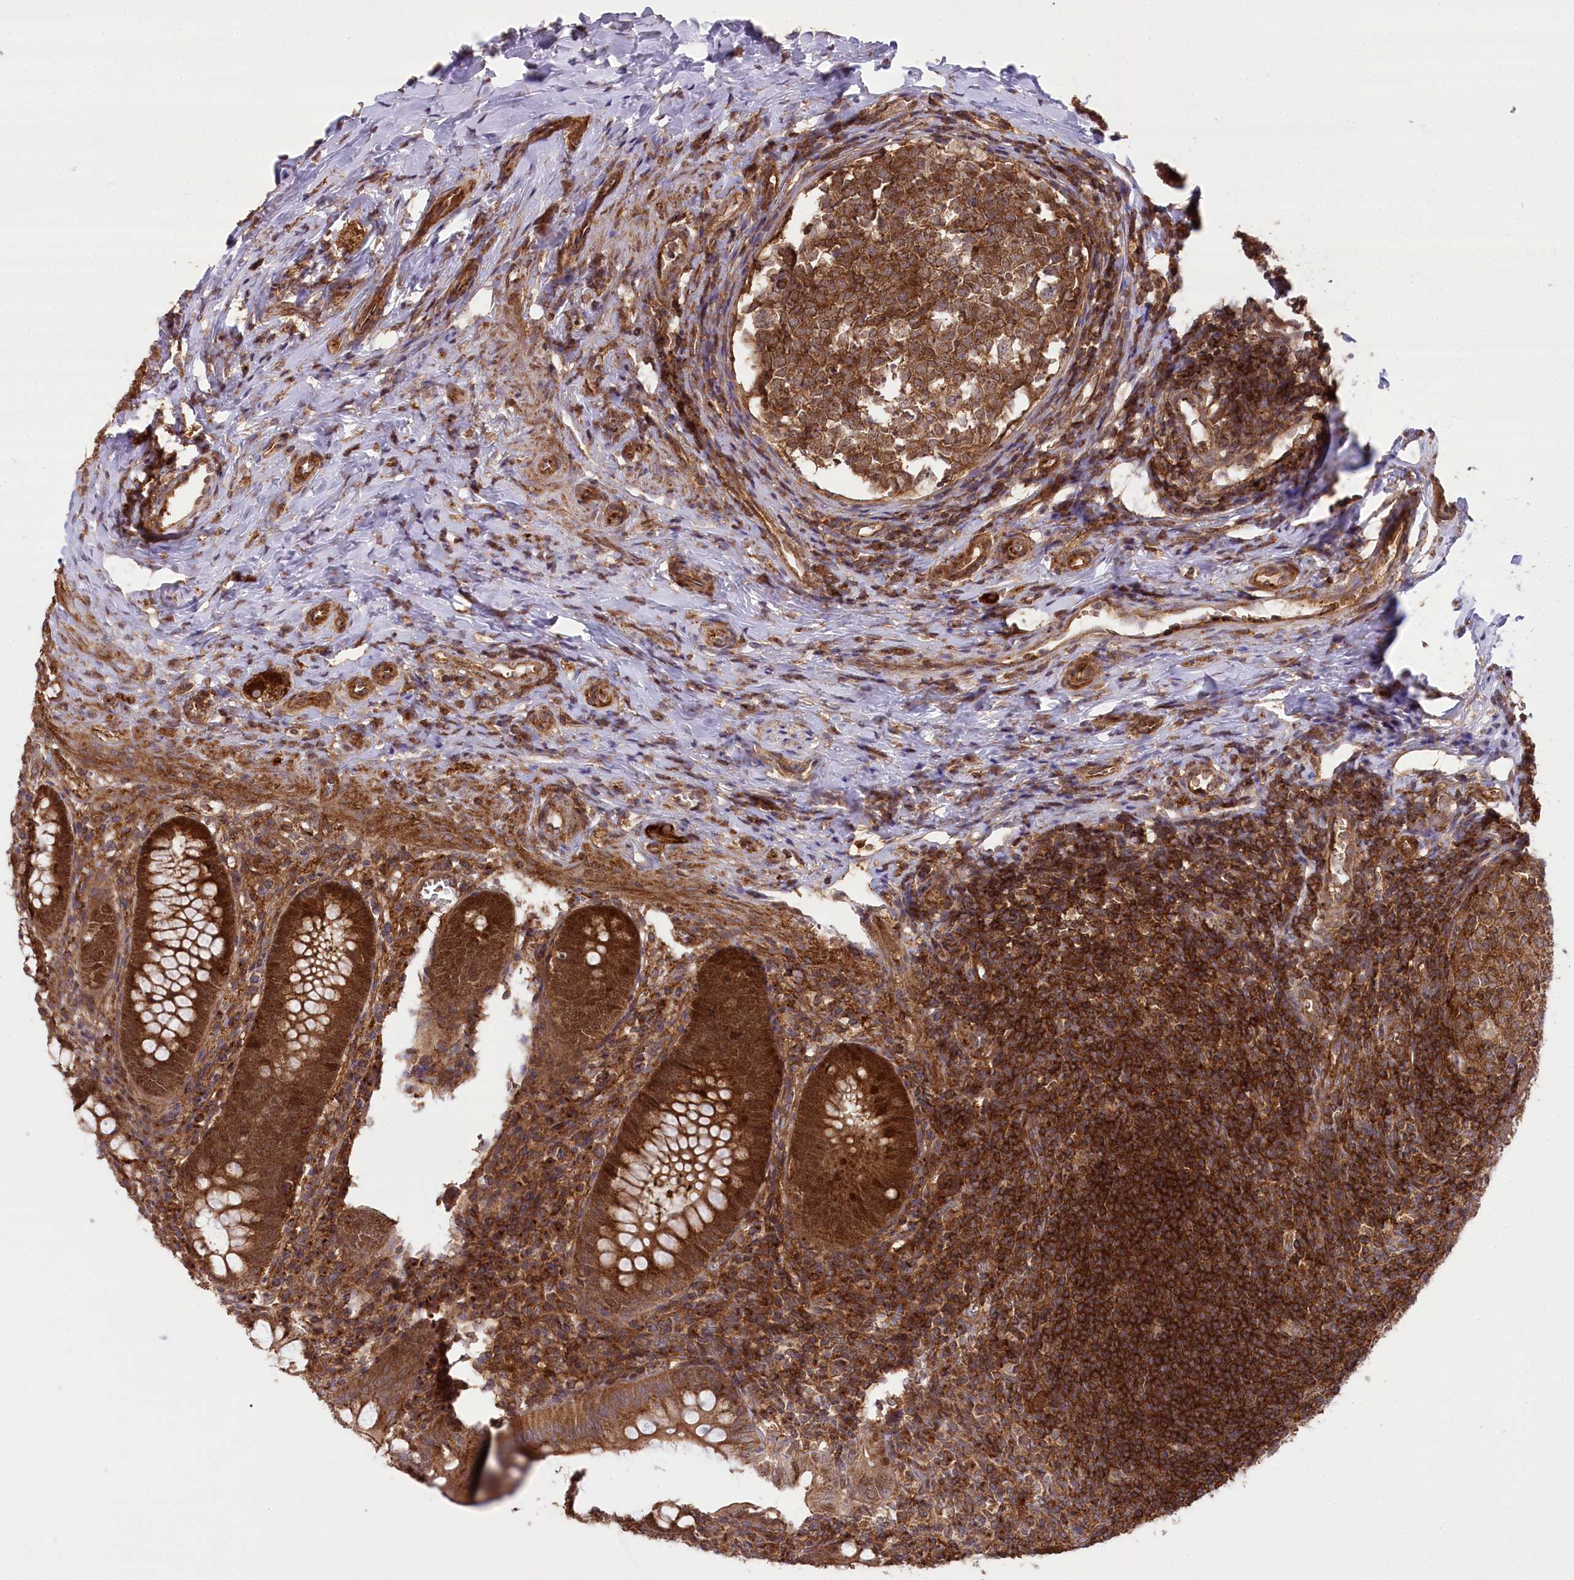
{"staining": {"intensity": "strong", "quantity": ">75%", "location": "cytoplasmic/membranous,nuclear"}, "tissue": "appendix", "cell_type": "Glandular cells", "image_type": "normal", "snomed": [{"axis": "morphology", "description": "Normal tissue, NOS"}, {"axis": "topography", "description": "Appendix"}], "caption": "A micrograph of human appendix stained for a protein displays strong cytoplasmic/membranous,nuclear brown staining in glandular cells. Ihc stains the protein of interest in brown and the nuclei are stained blue.", "gene": "CCDC91", "patient": {"sex": "male", "age": 14}}